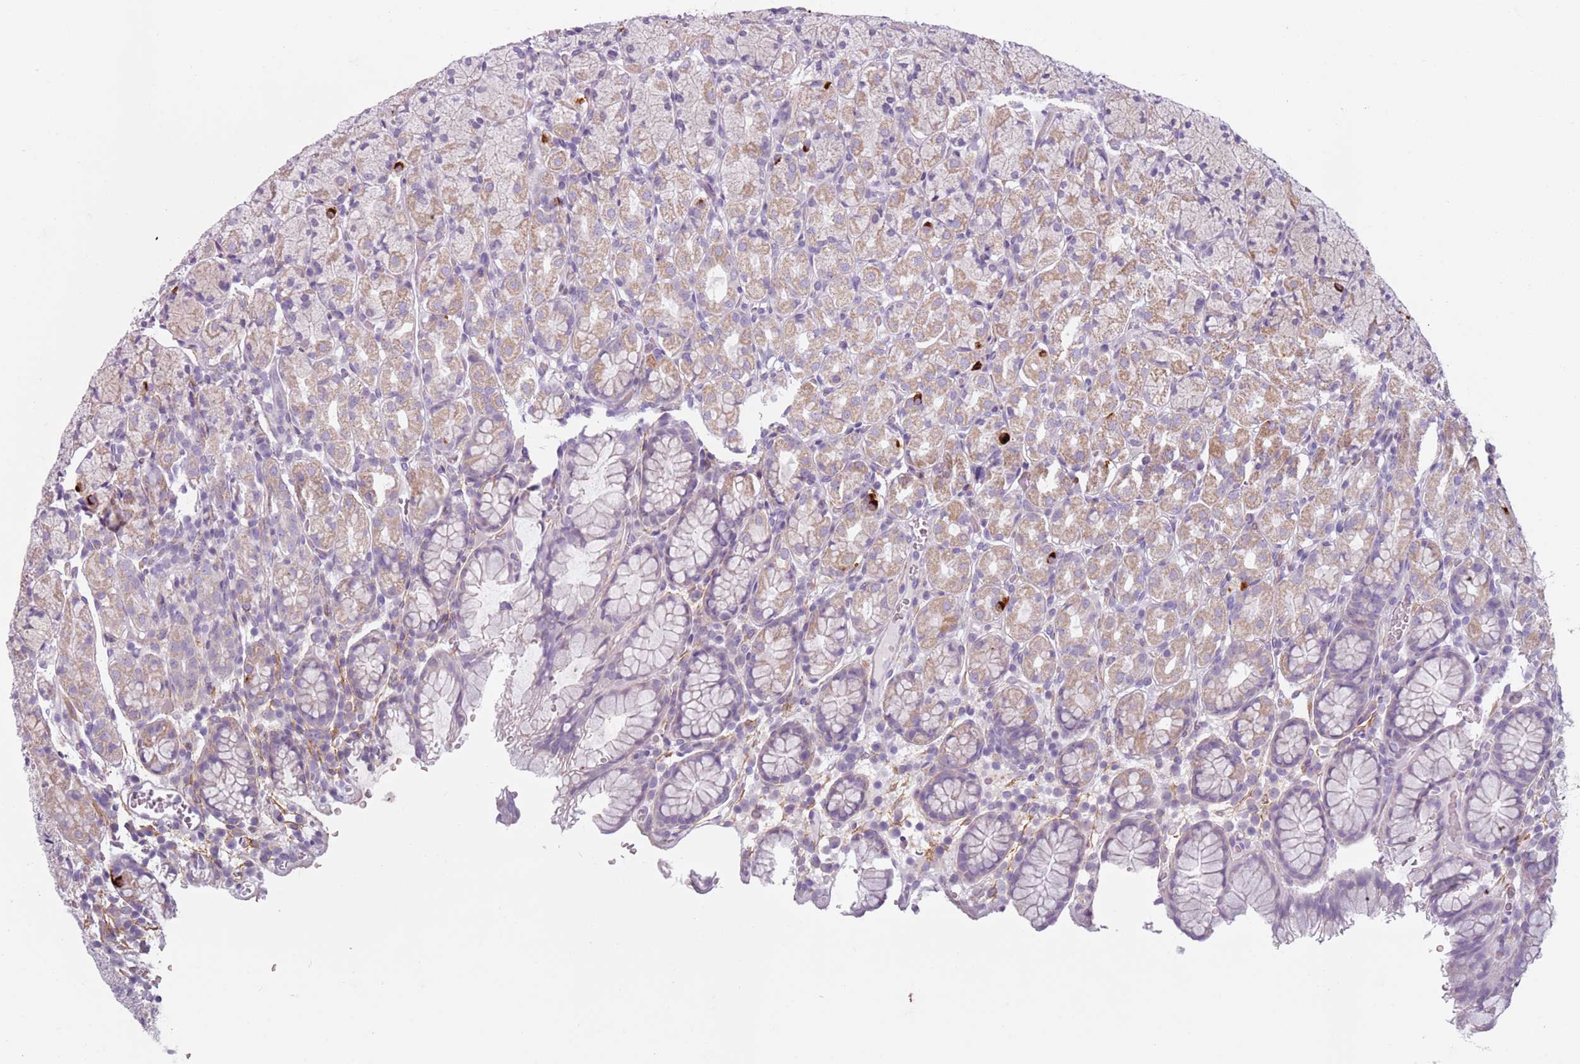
{"staining": {"intensity": "moderate", "quantity": "25%-75%", "location": "cytoplasmic/membranous"}, "tissue": "stomach", "cell_type": "Glandular cells", "image_type": "normal", "snomed": [{"axis": "morphology", "description": "Normal tissue, NOS"}, {"axis": "topography", "description": "Stomach, upper"}, {"axis": "topography", "description": "Stomach"}], "caption": "Glandular cells exhibit medium levels of moderate cytoplasmic/membranous expression in approximately 25%-75% of cells in normal human stomach.", "gene": "MEGF8", "patient": {"sex": "male", "age": 62}}